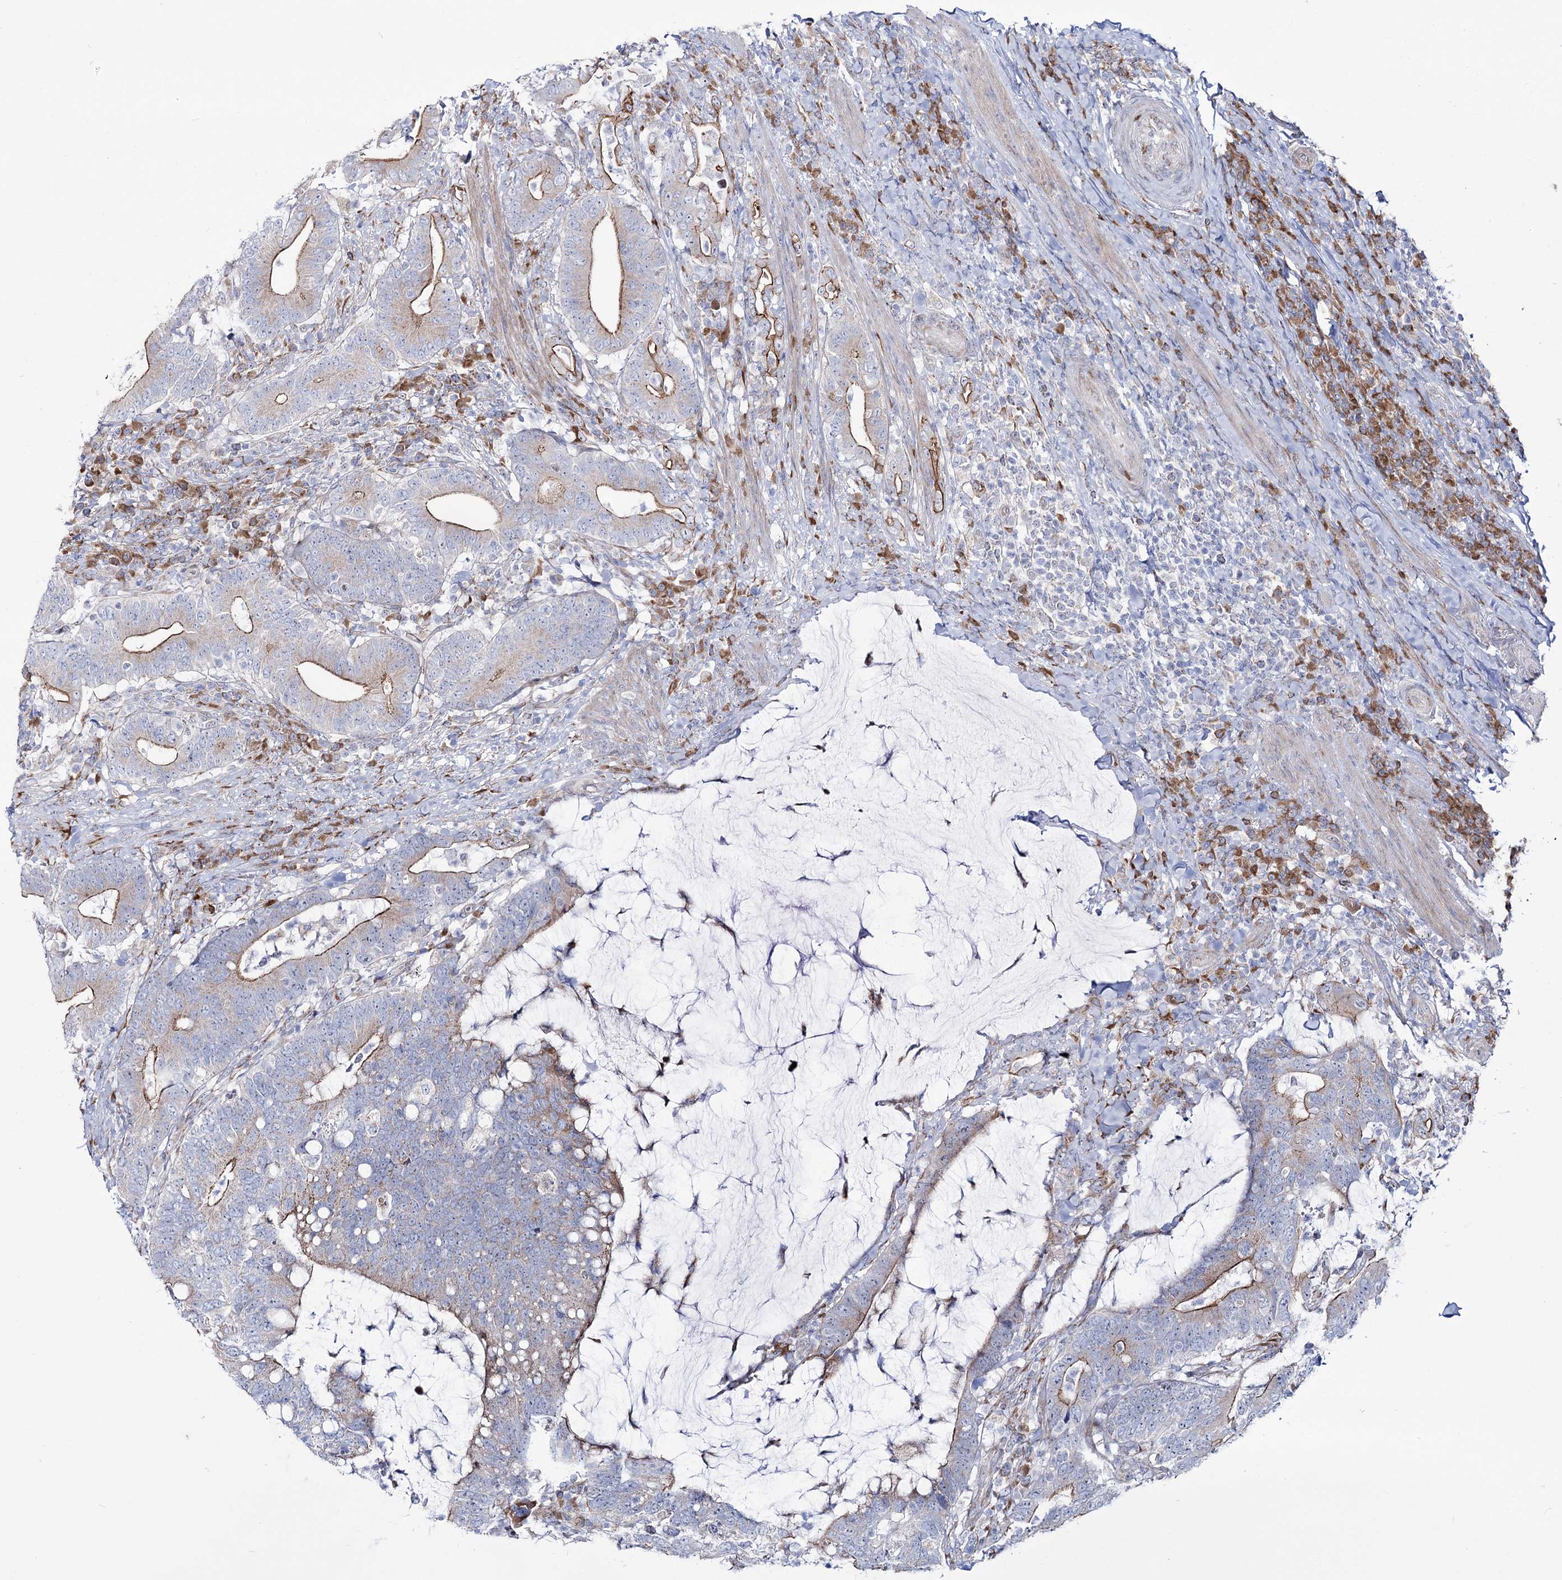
{"staining": {"intensity": "moderate", "quantity": "<25%", "location": "cytoplasmic/membranous"}, "tissue": "colorectal cancer", "cell_type": "Tumor cells", "image_type": "cancer", "snomed": [{"axis": "morphology", "description": "Adenocarcinoma, NOS"}, {"axis": "topography", "description": "Colon"}], "caption": "IHC (DAB) staining of colorectal adenocarcinoma reveals moderate cytoplasmic/membranous protein expression in about <25% of tumor cells.", "gene": "METTL5", "patient": {"sex": "female", "age": 66}}